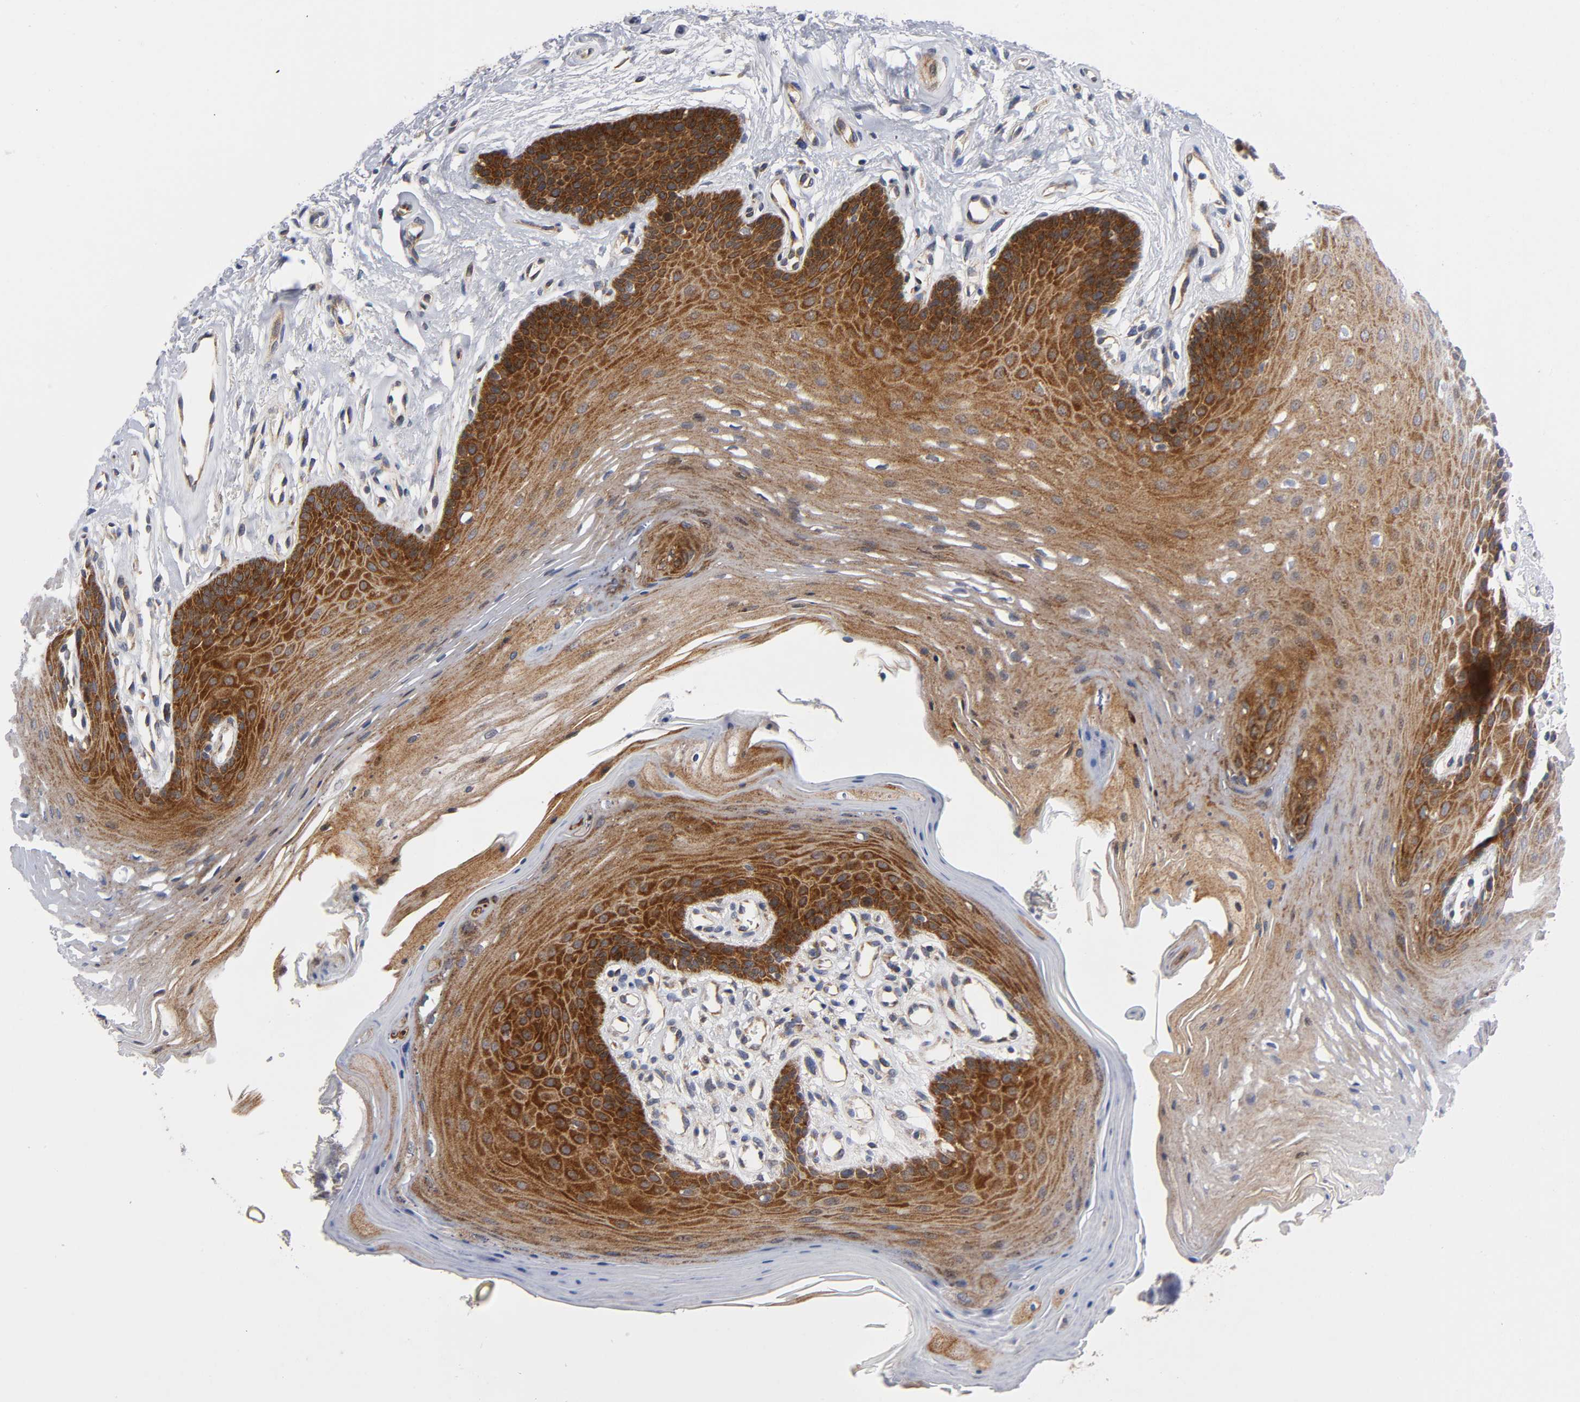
{"staining": {"intensity": "strong", "quantity": "25%-75%", "location": "cytoplasmic/membranous"}, "tissue": "oral mucosa", "cell_type": "Squamous epithelial cells", "image_type": "normal", "snomed": [{"axis": "morphology", "description": "Normal tissue, NOS"}, {"axis": "topography", "description": "Oral tissue"}], "caption": "Approximately 25%-75% of squamous epithelial cells in benign oral mucosa show strong cytoplasmic/membranous protein staining as visualized by brown immunohistochemical staining.", "gene": "EIF5", "patient": {"sex": "male", "age": 62}}